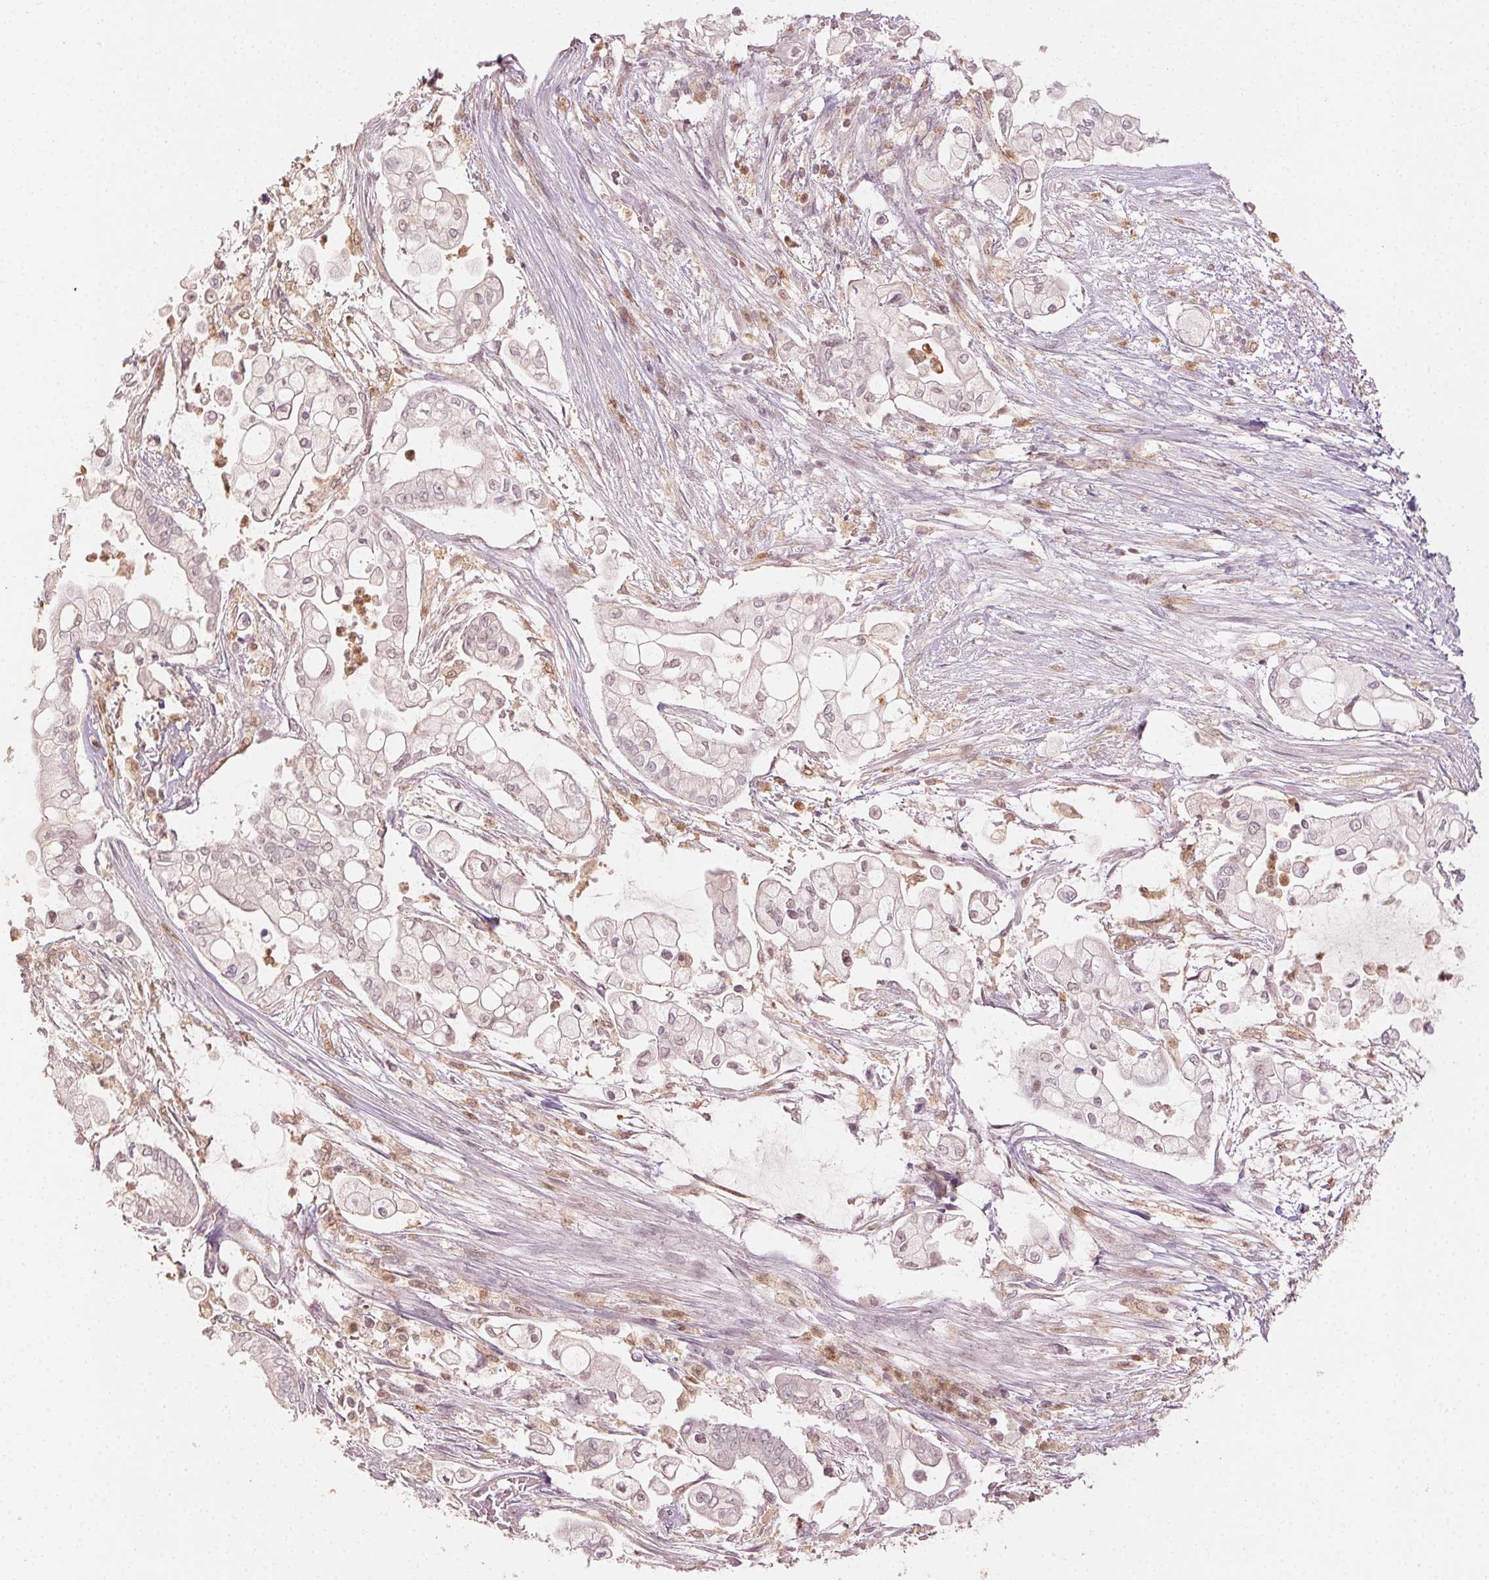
{"staining": {"intensity": "weak", "quantity": "<25%", "location": "nuclear"}, "tissue": "pancreatic cancer", "cell_type": "Tumor cells", "image_type": "cancer", "snomed": [{"axis": "morphology", "description": "Adenocarcinoma, NOS"}, {"axis": "topography", "description": "Pancreas"}], "caption": "IHC of human pancreatic adenocarcinoma exhibits no staining in tumor cells.", "gene": "MAPK14", "patient": {"sex": "female", "age": 69}}